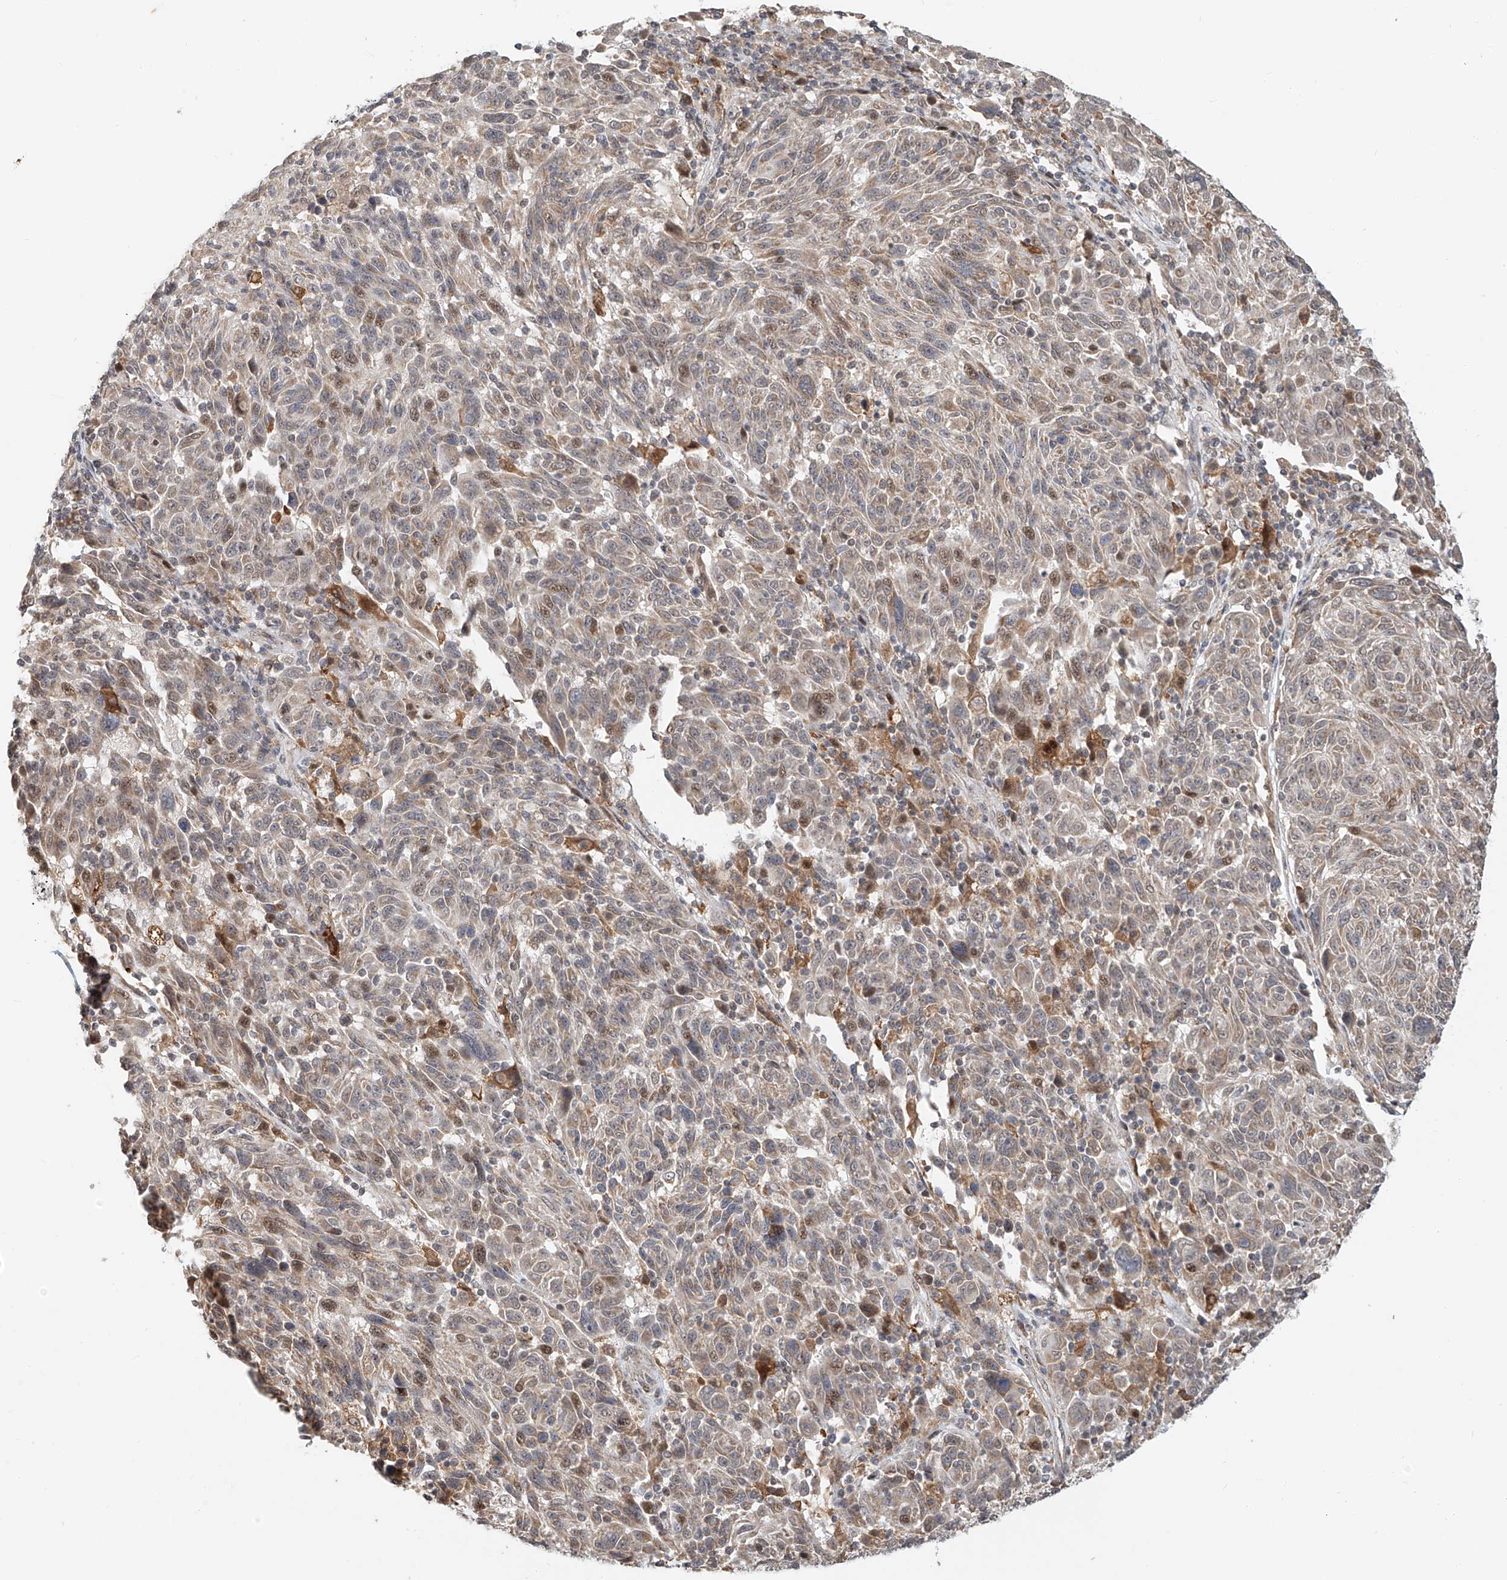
{"staining": {"intensity": "weak", "quantity": "<25%", "location": "nuclear"}, "tissue": "melanoma", "cell_type": "Tumor cells", "image_type": "cancer", "snomed": [{"axis": "morphology", "description": "Malignant melanoma, NOS"}, {"axis": "topography", "description": "Skin"}], "caption": "This is an immunohistochemistry (IHC) image of human malignant melanoma. There is no staining in tumor cells.", "gene": "SYTL3", "patient": {"sex": "male", "age": 53}}